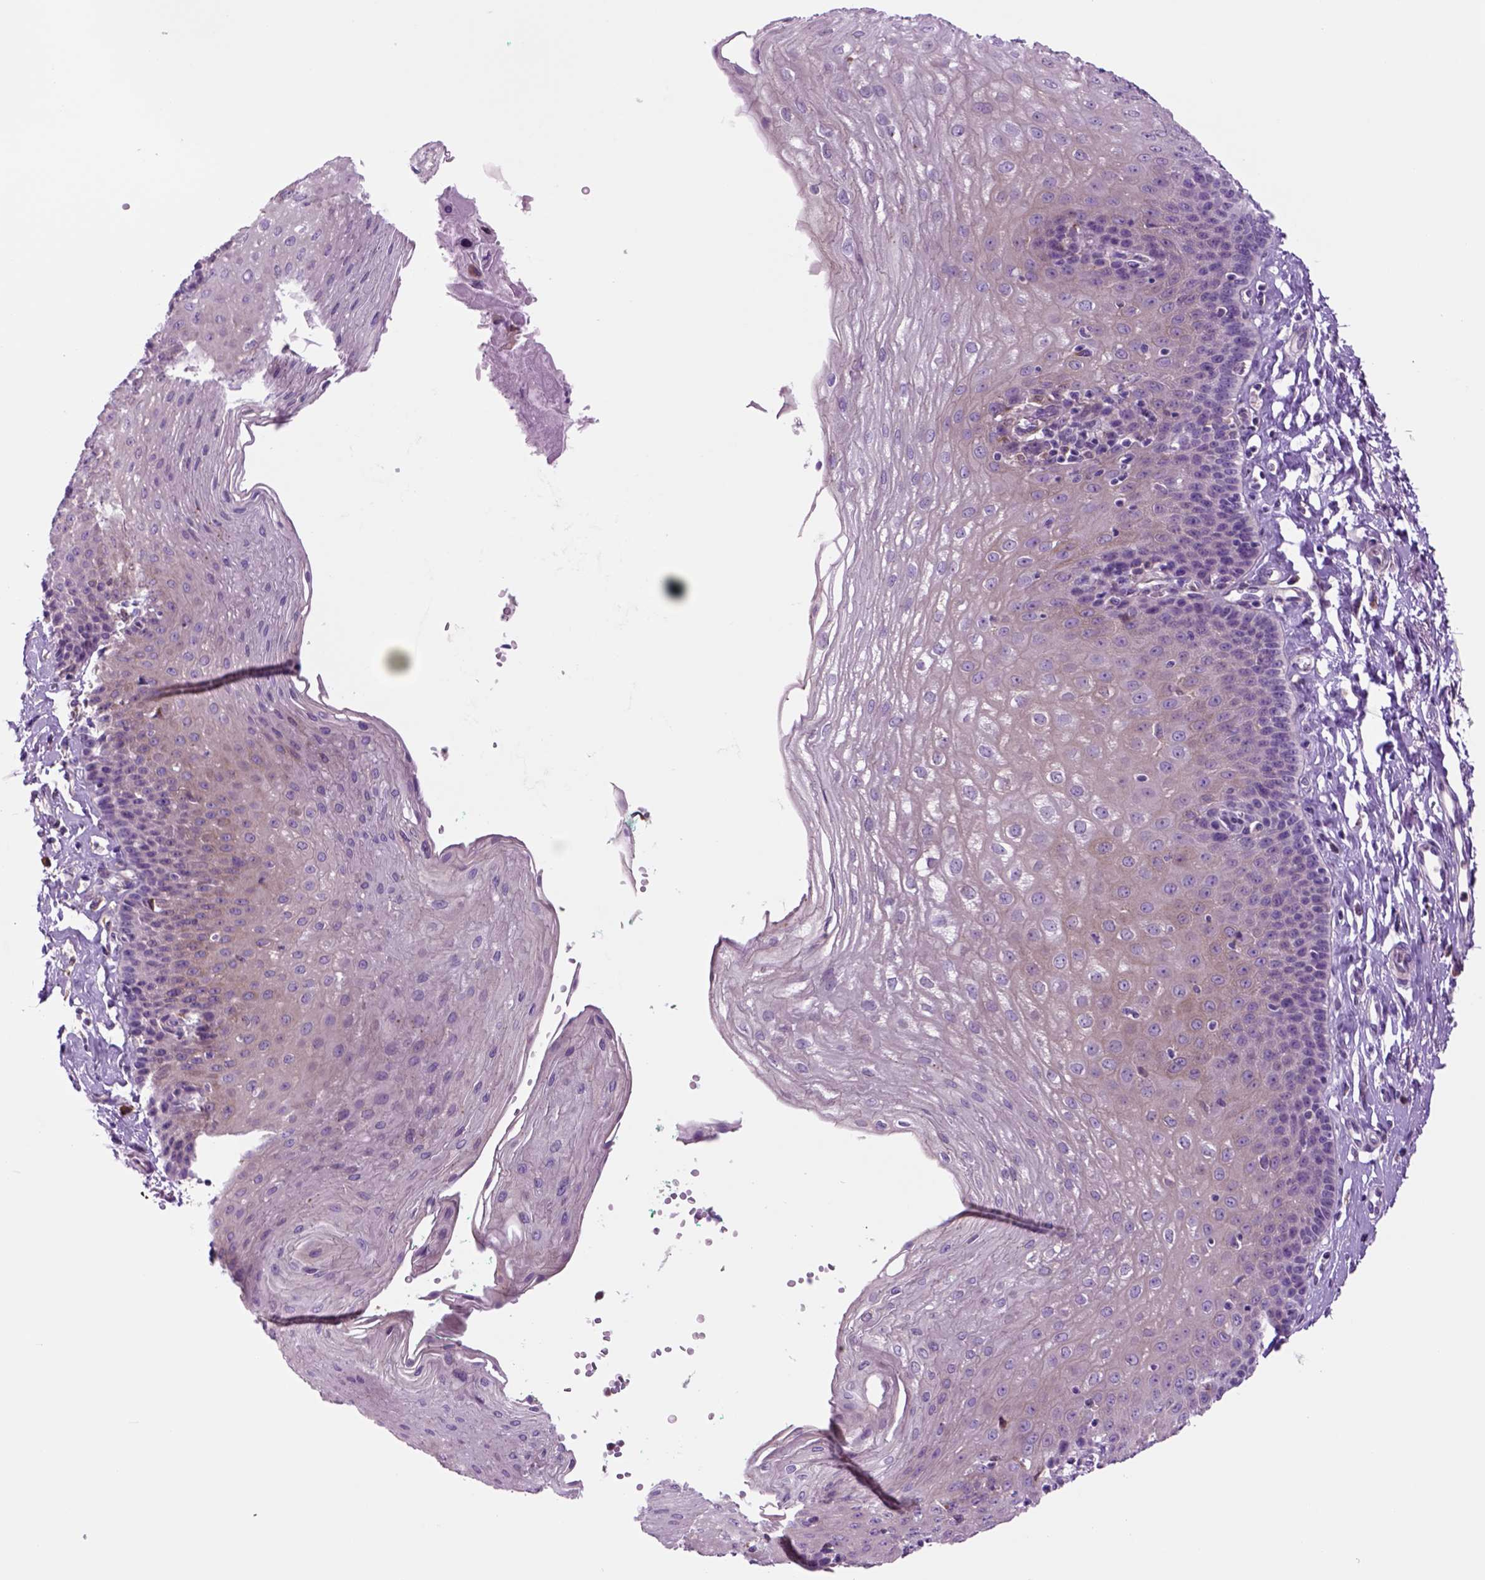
{"staining": {"intensity": "negative", "quantity": "none", "location": "none"}, "tissue": "esophagus", "cell_type": "Squamous epithelial cells", "image_type": "normal", "snomed": [{"axis": "morphology", "description": "Normal tissue, NOS"}, {"axis": "topography", "description": "Esophagus"}], "caption": "Micrograph shows no protein expression in squamous epithelial cells of benign esophagus. (Stains: DAB IHC with hematoxylin counter stain, Microscopy: brightfield microscopy at high magnification).", "gene": "PIAS3", "patient": {"sex": "female", "age": 81}}